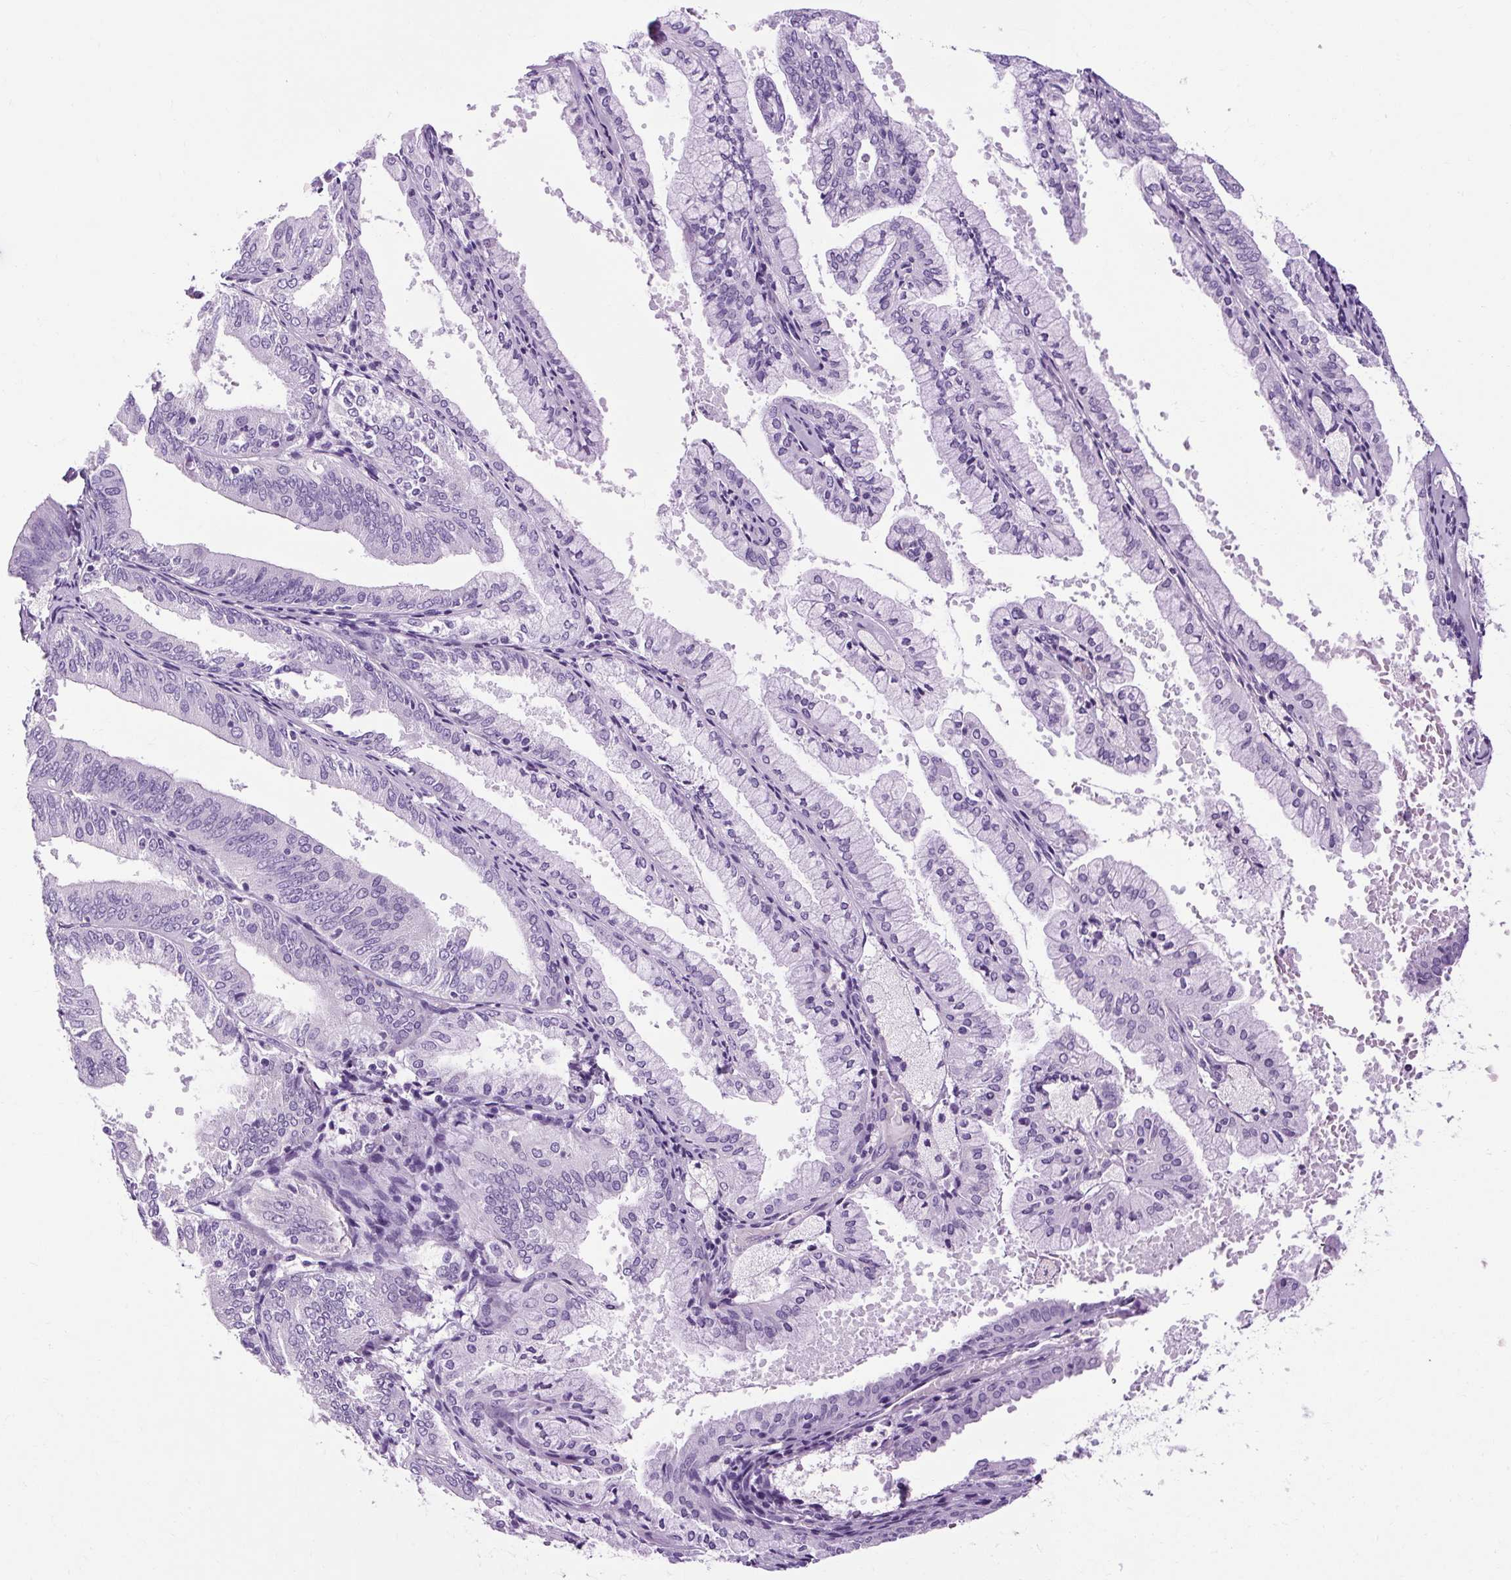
{"staining": {"intensity": "negative", "quantity": "none", "location": "none"}, "tissue": "endometrial cancer", "cell_type": "Tumor cells", "image_type": "cancer", "snomed": [{"axis": "morphology", "description": "Adenocarcinoma, NOS"}, {"axis": "topography", "description": "Endometrium"}], "caption": "Image shows no protein staining in tumor cells of endometrial adenocarcinoma tissue.", "gene": "B3GNT4", "patient": {"sex": "female", "age": 63}}